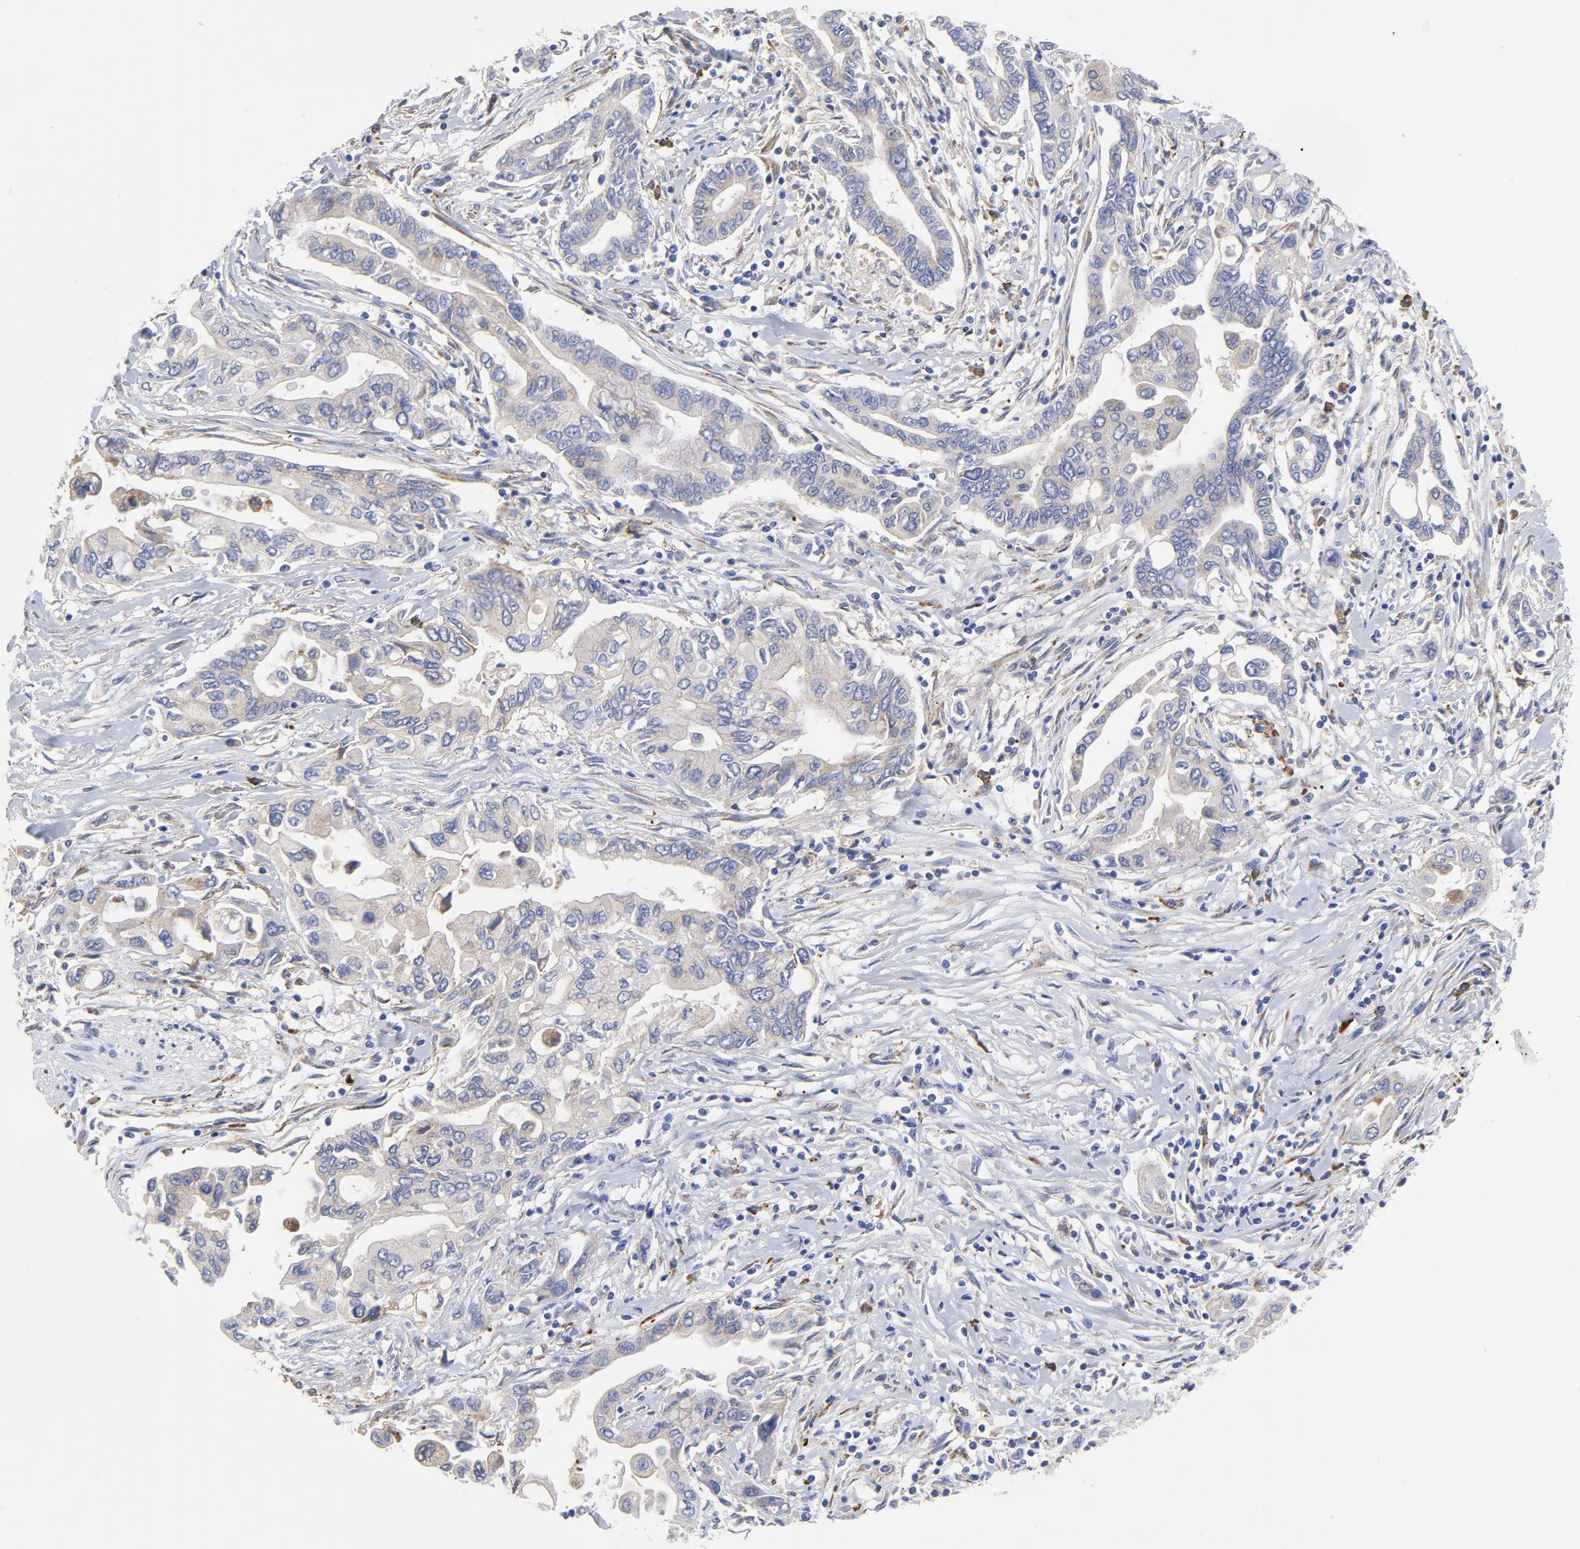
{"staining": {"intensity": "negative", "quantity": "none", "location": "none"}, "tissue": "pancreatic cancer", "cell_type": "Tumor cells", "image_type": "cancer", "snomed": [{"axis": "morphology", "description": "Adenocarcinoma, NOS"}, {"axis": "topography", "description": "Pancreas"}], "caption": "Immunohistochemical staining of human pancreatic cancer displays no significant positivity in tumor cells.", "gene": "RAPGEF3", "patient": {"sex": "female", "age": 57}}